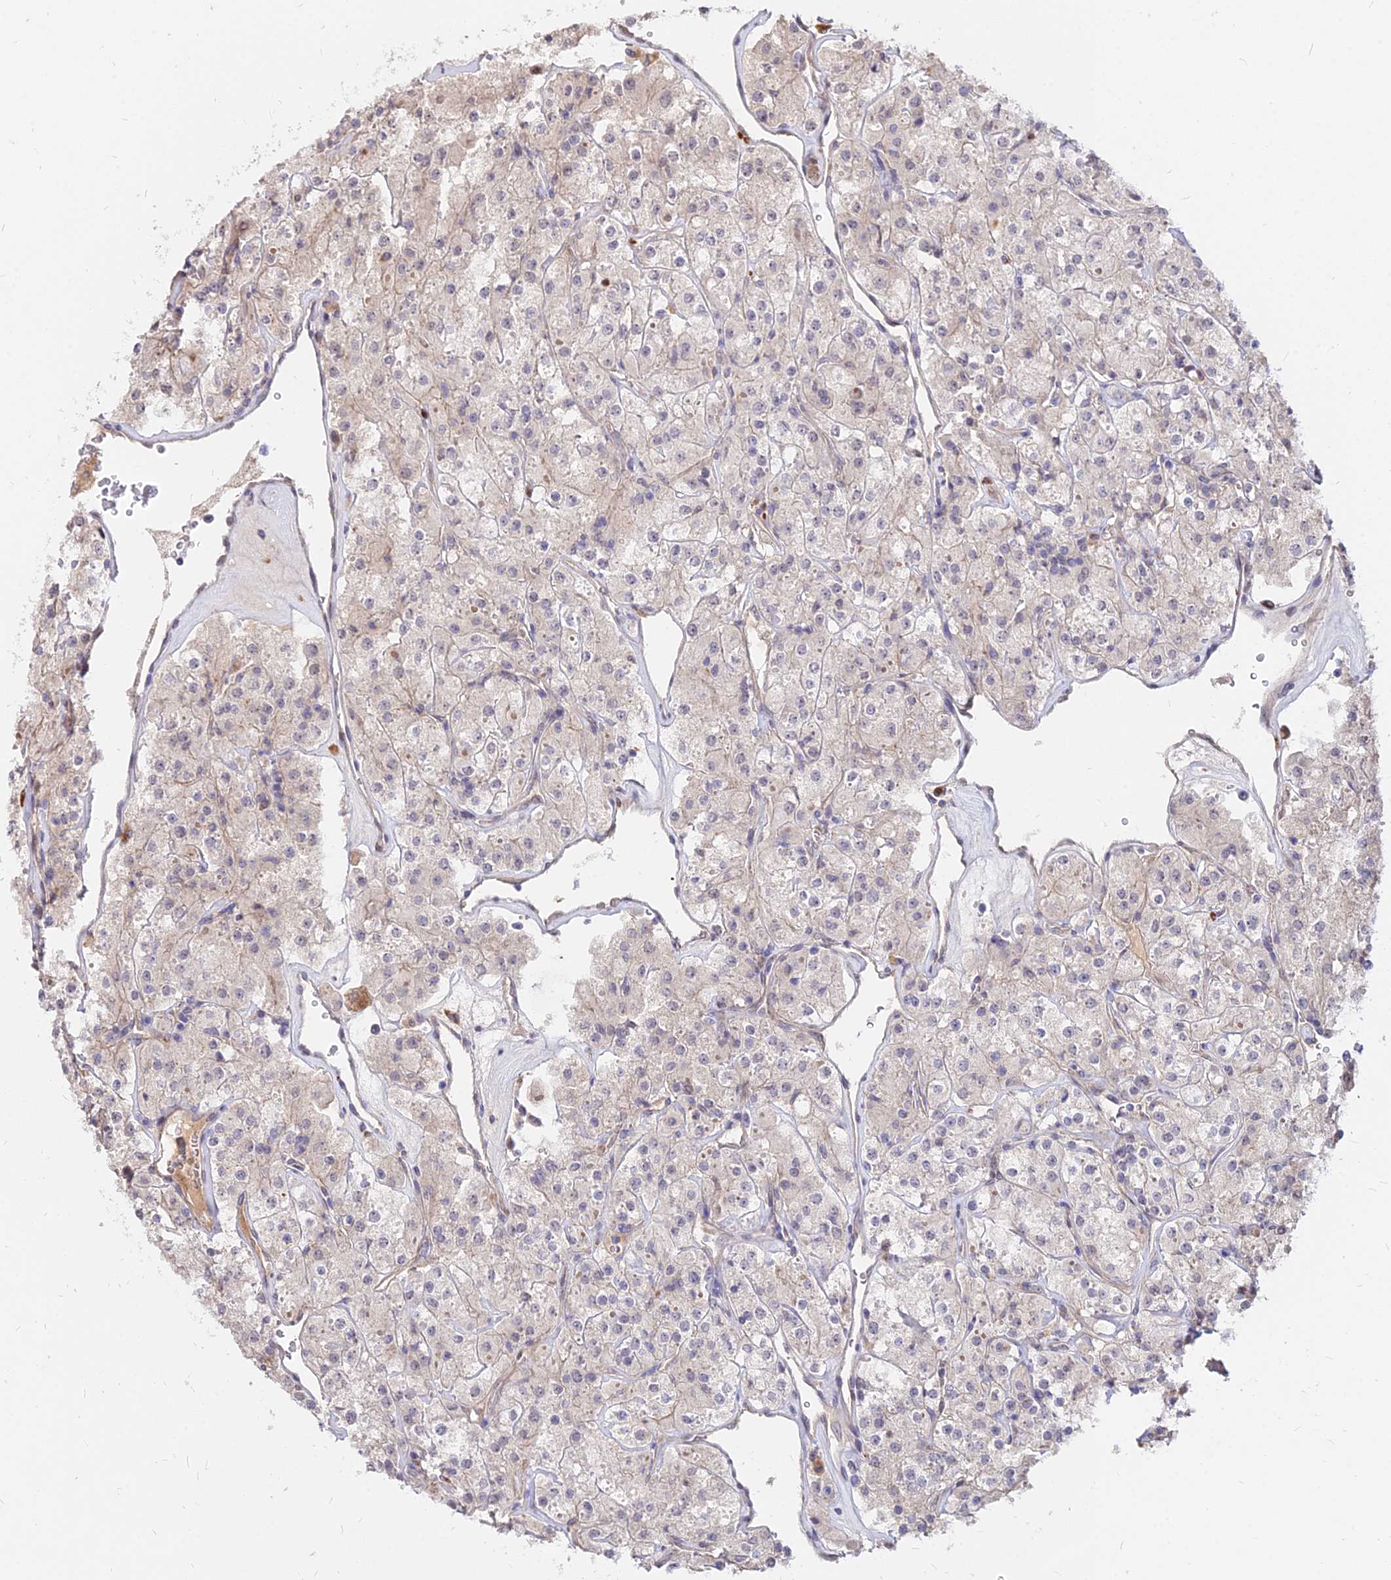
{"staining": {"intensity": "weak", "quantity": "<25%", "location": "cytoplasmic/membranous"}, "tissue": "renal cancer", "cell_type": "Tumor cells", "image_type": "cancer", "snomed": [{"axis": "morphology", "description": "Adenocarcinoma, NOS"}, {"axis": "topography", "description": "Kidney"}], "caption": "Renal cancer (adenocarcinoma) was stained to show a protein in brown. There is no significant expression in tumor cells. Brightfield microscopy of IHC stained with DAB (3,3'-diaminobenzidine) (brown) and hematoxylin (blue), captured at high magnification.", "gene": "C11orf68", "patient": {"sex": "male", "age": 77}}